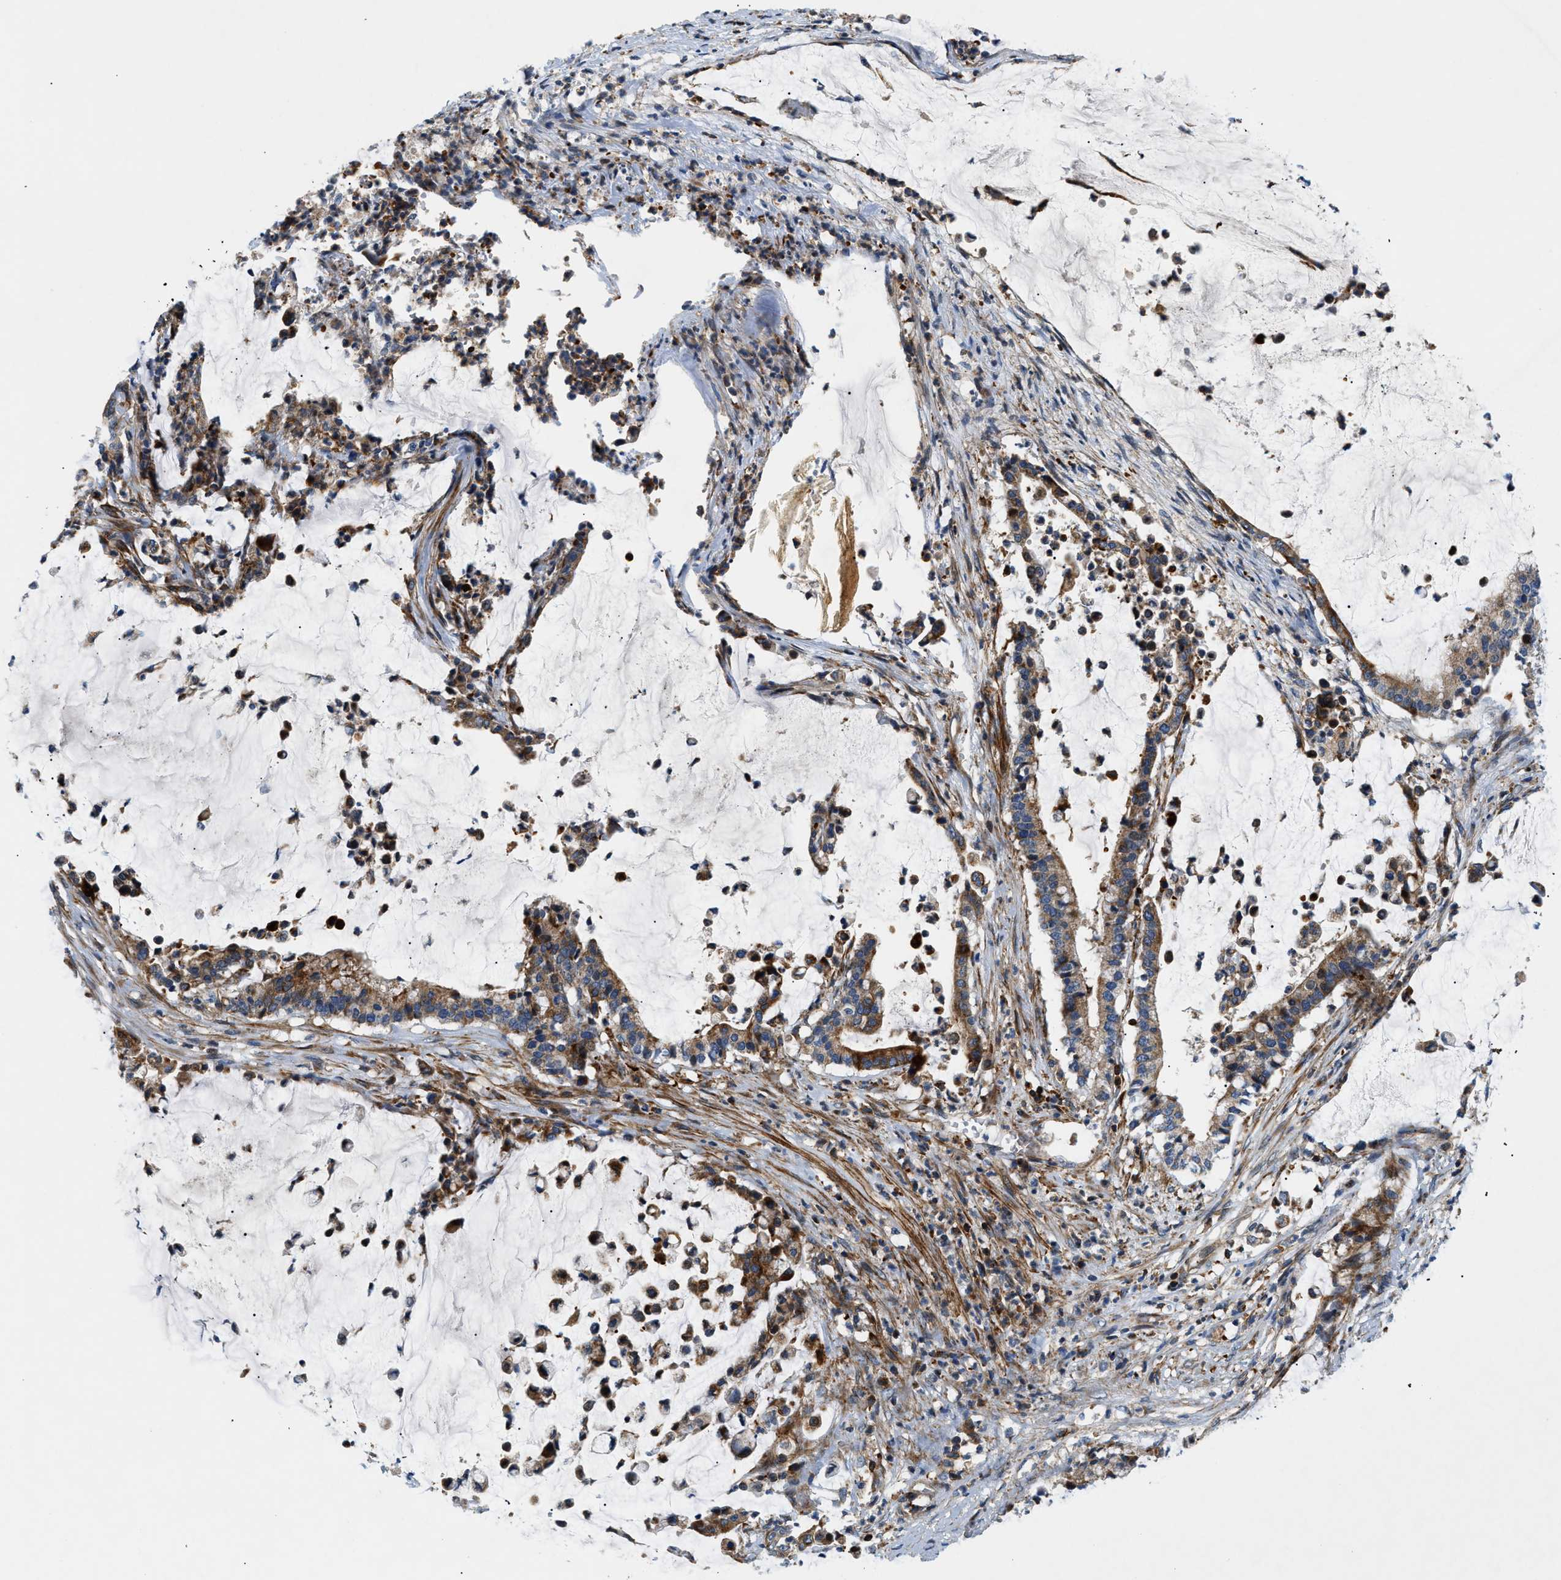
{"staining": {"intensity": "moderate", "quantity": ">75%", "location": "cytoplasmic/membranous"}, "tissue": "pancreatic cancer", "cell_type": "Tumor cells", "image_type": "cancer", "snomed": [{"axis": "morphology", "description": "Adenocarcinoma, NOS"}, {"axis": "topography", "description": "Pancreas"}], "caption": "Protein expression analysis of adenocarcinoma (pancreatic) displays moderate cytoplasmic/membranous expression in approximately >75% of tumor cells.", "gene": "DHODH", "patient": {"sex": "male", "age": 41}}